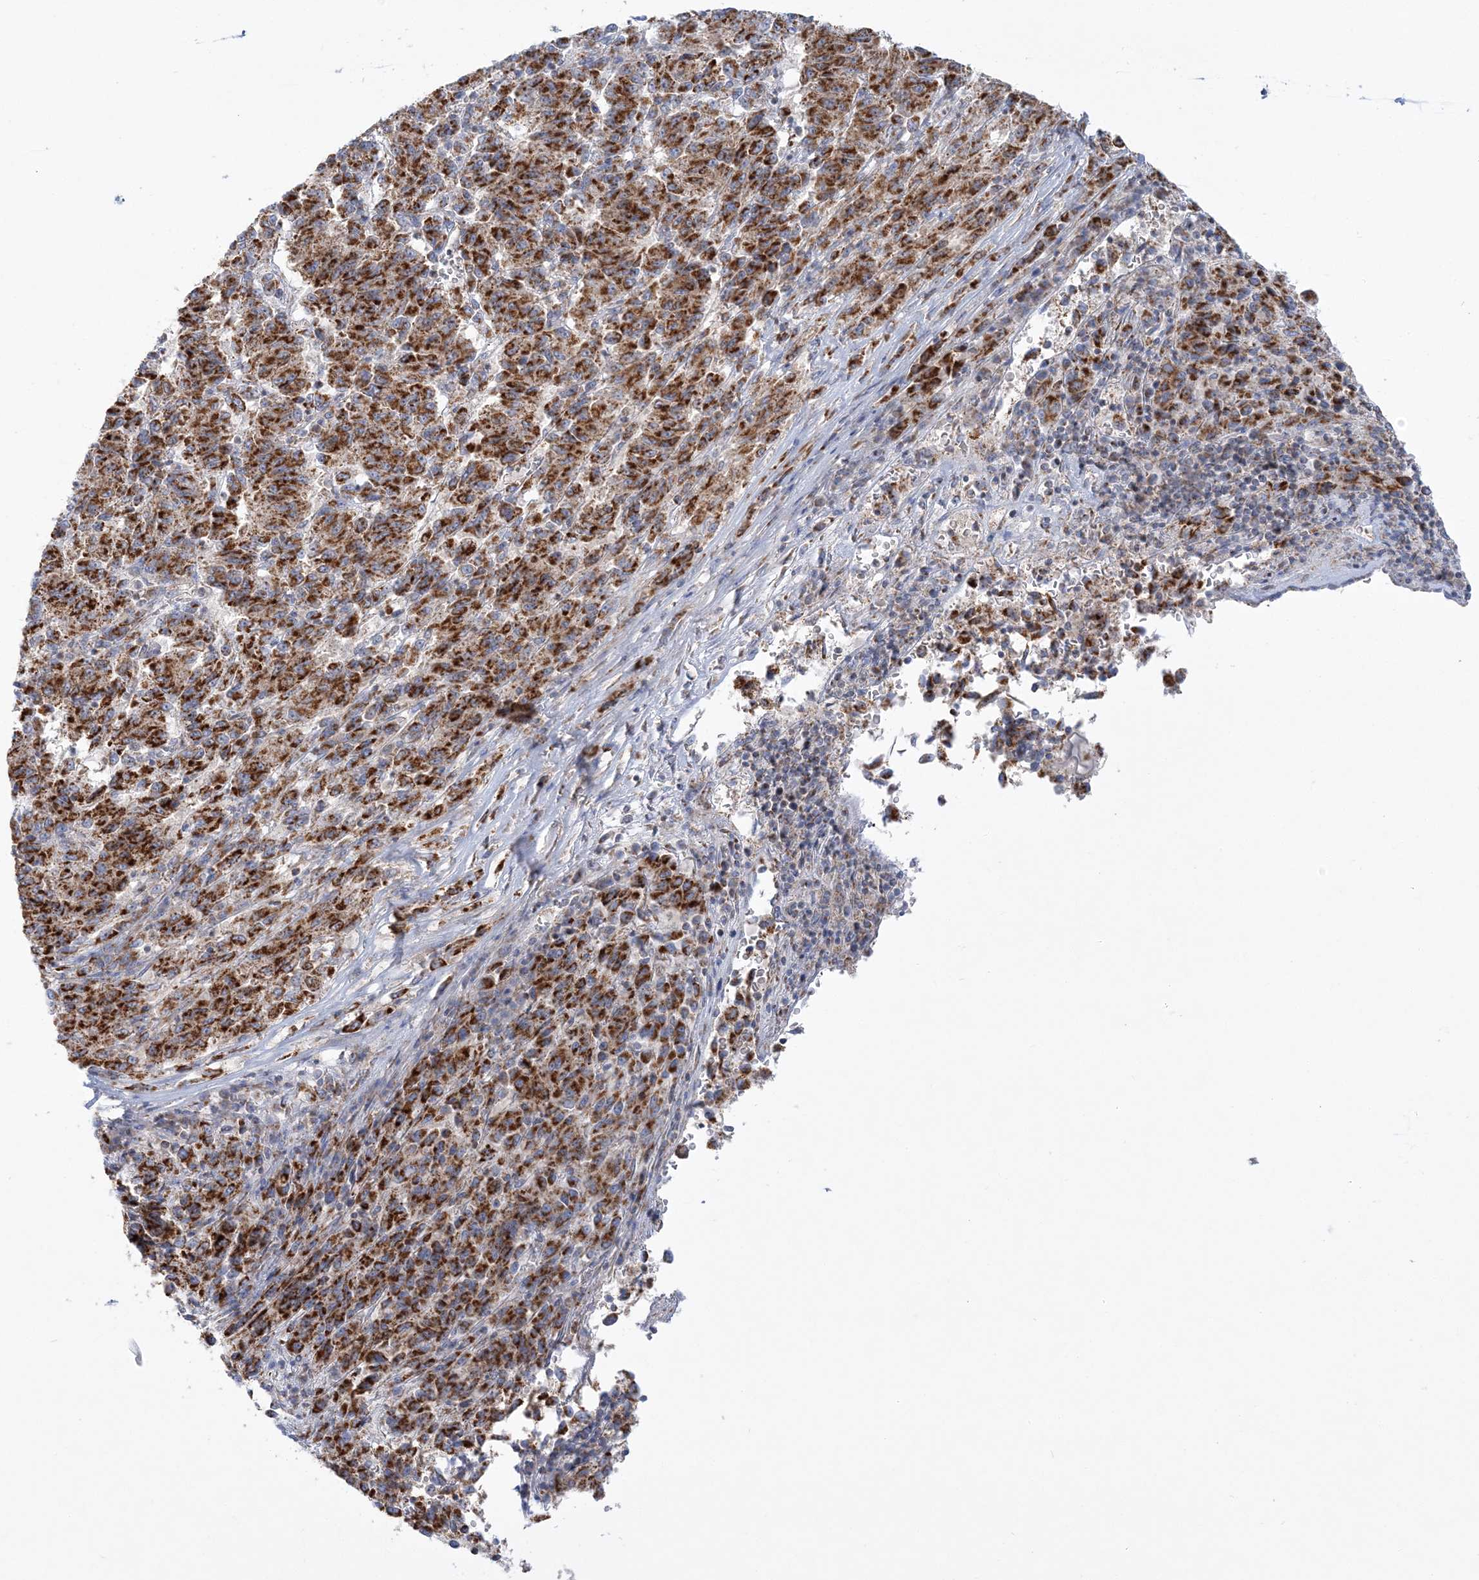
{"staining": {"intensity": "strong", "quantity": ">75%", "location": "cytoplasmic/membranous"}, "tissue": "melanoma", "cell_type": "Tumor cells", "image_type": "cancer", "snomed": [{"axis": "morphology", "description": "Malignant melanoma, Metastatic site"}, {"axis": "topography", "description": "Lung"}], "caption": "Malignant melanoma (metastatic site) tissue exhibits strong cytoplasmic/membranous expression in approximately >75% of tumor cells, visualized by immunohistochemistry.", "gene": "TBC1D14", "patient": {"sex": "male", "age": 64}}